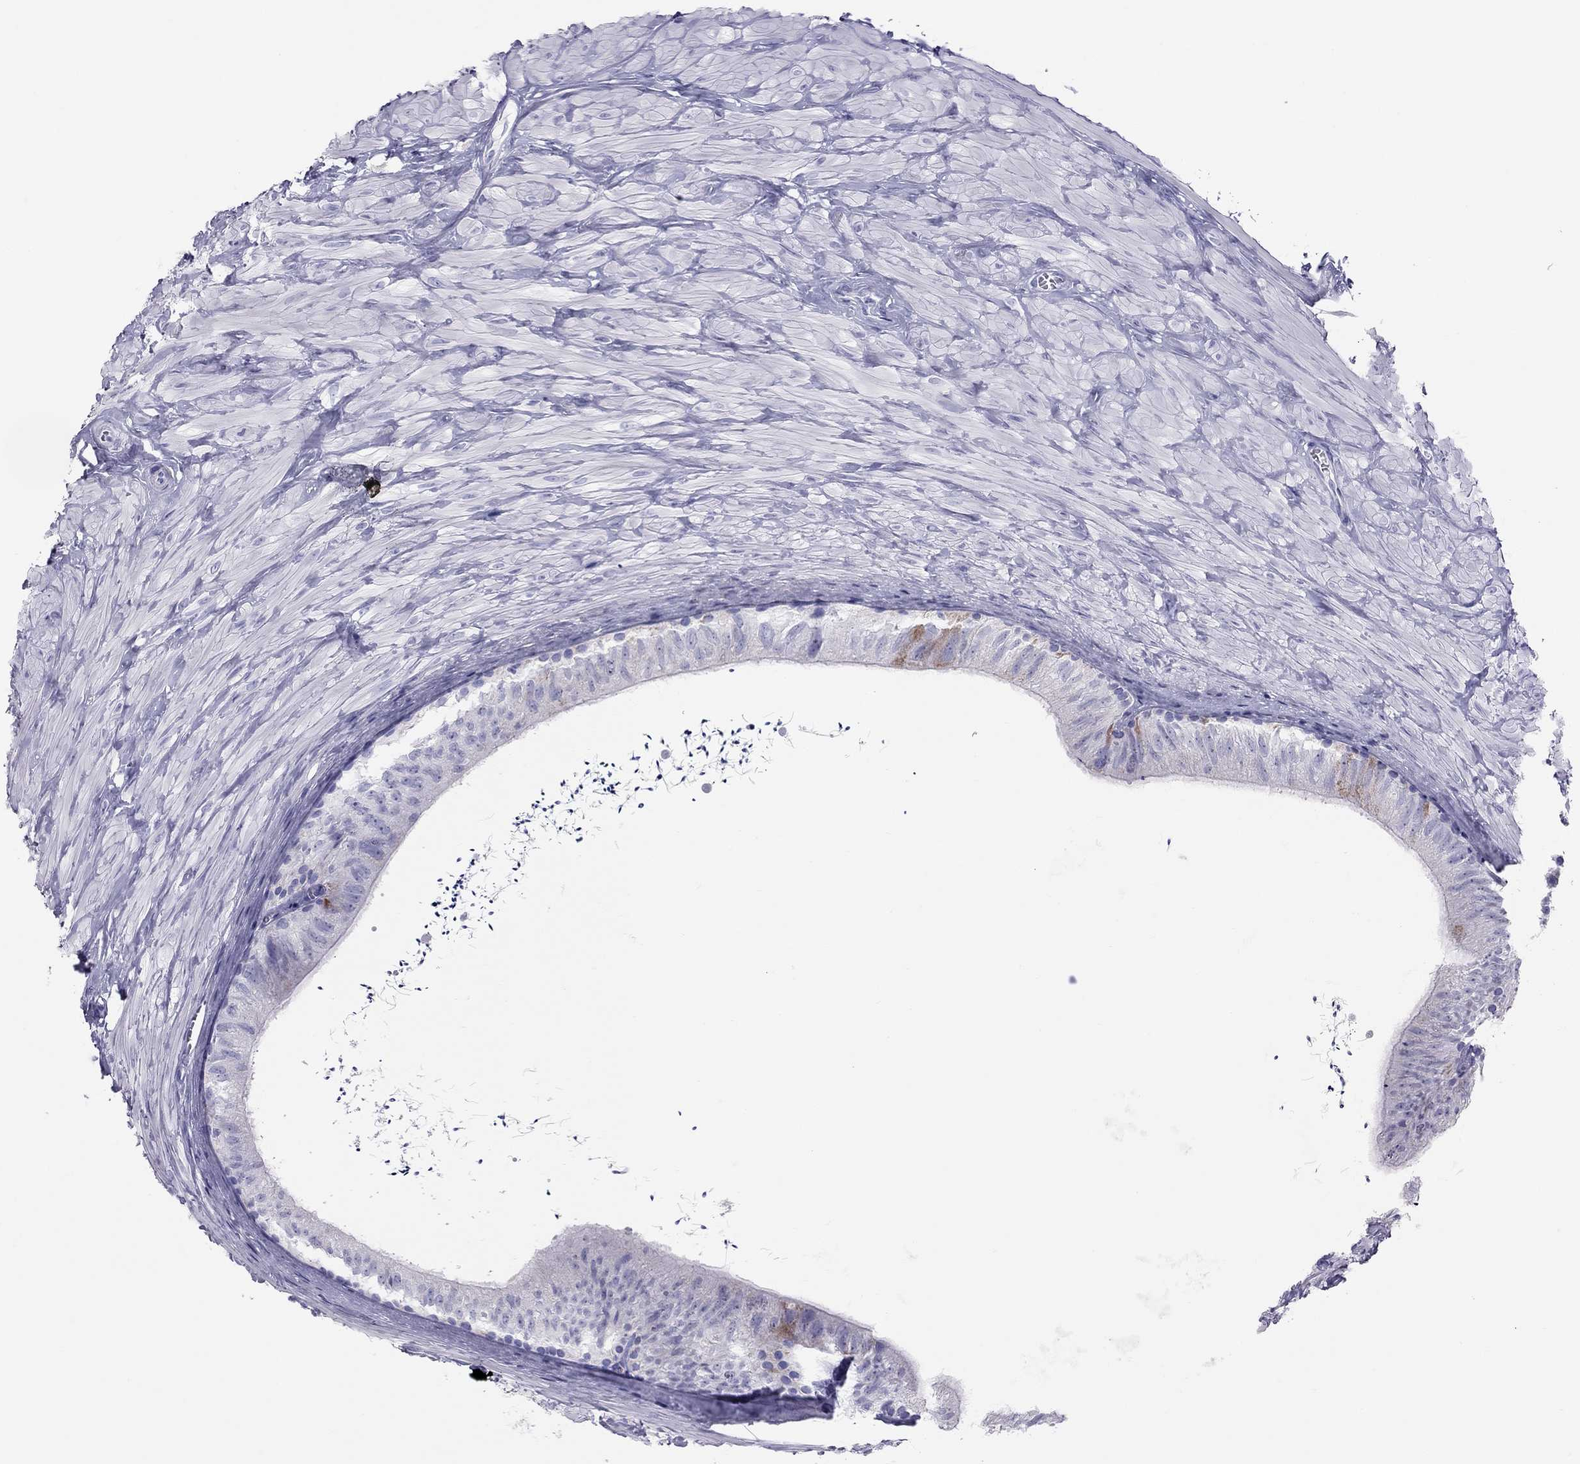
{"staining": {"intensity": "moderate", "quantity": "<25%", "location": "cytoplasmic/membranous"}, "tissue": "epididymis", "cell_type": "Glandular cells", "image_type": "normal", "snomed": [{"axis": "morphology", "description": "Normal tissue, NOS"}, {"axis": "topography", "description": "Epididymis"}], "caption": "Epididymis stained with immunohistochemistry displays moderate cytoplasmic/membranous staining in about <25% of glandular cells. (DAB = brown stain, brightfield microscopy at high magnification).", "gene": "TRPM3", "patient": {"sex": "male", "age": 32}}